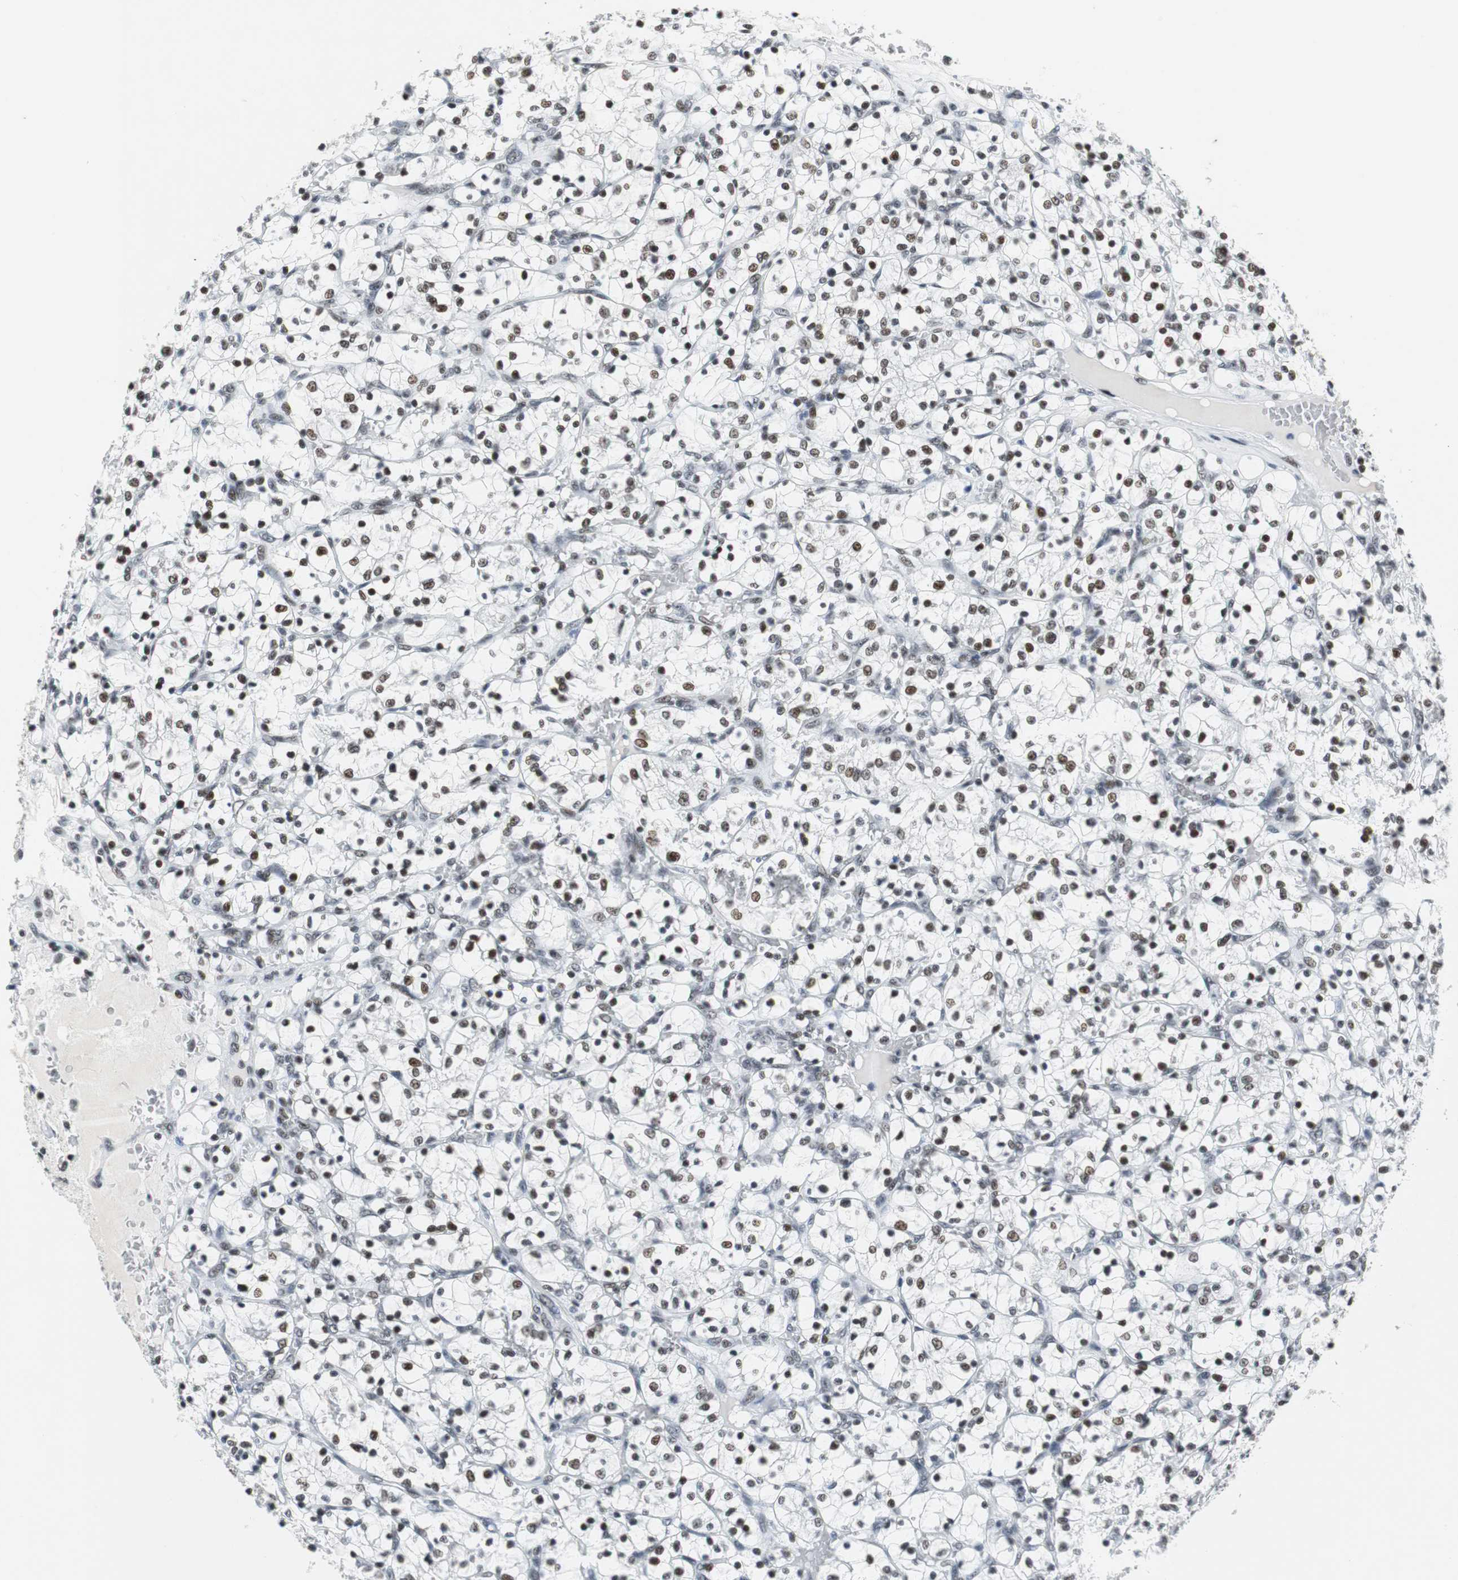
{"staining": {"intensity": "weak", "quantity": "25%-75%", "location": "nuclear"}, "tissue": "renal cancer", "cell_type": "Tumor cells", "image_type": "cancer", "snomed": [{"axis": "morphology", "description": "Adenocarcinoma, NOS"}, {"axis": "topography", "description": "Kidney"}], "caption": "Tumor cells demonstrate weak nuclear positivity in approximately 25%-75% of cells in adenocarcinoma (renal).", "gene": "HDAC3", "patient": {"sex": "female", "age": 69}}